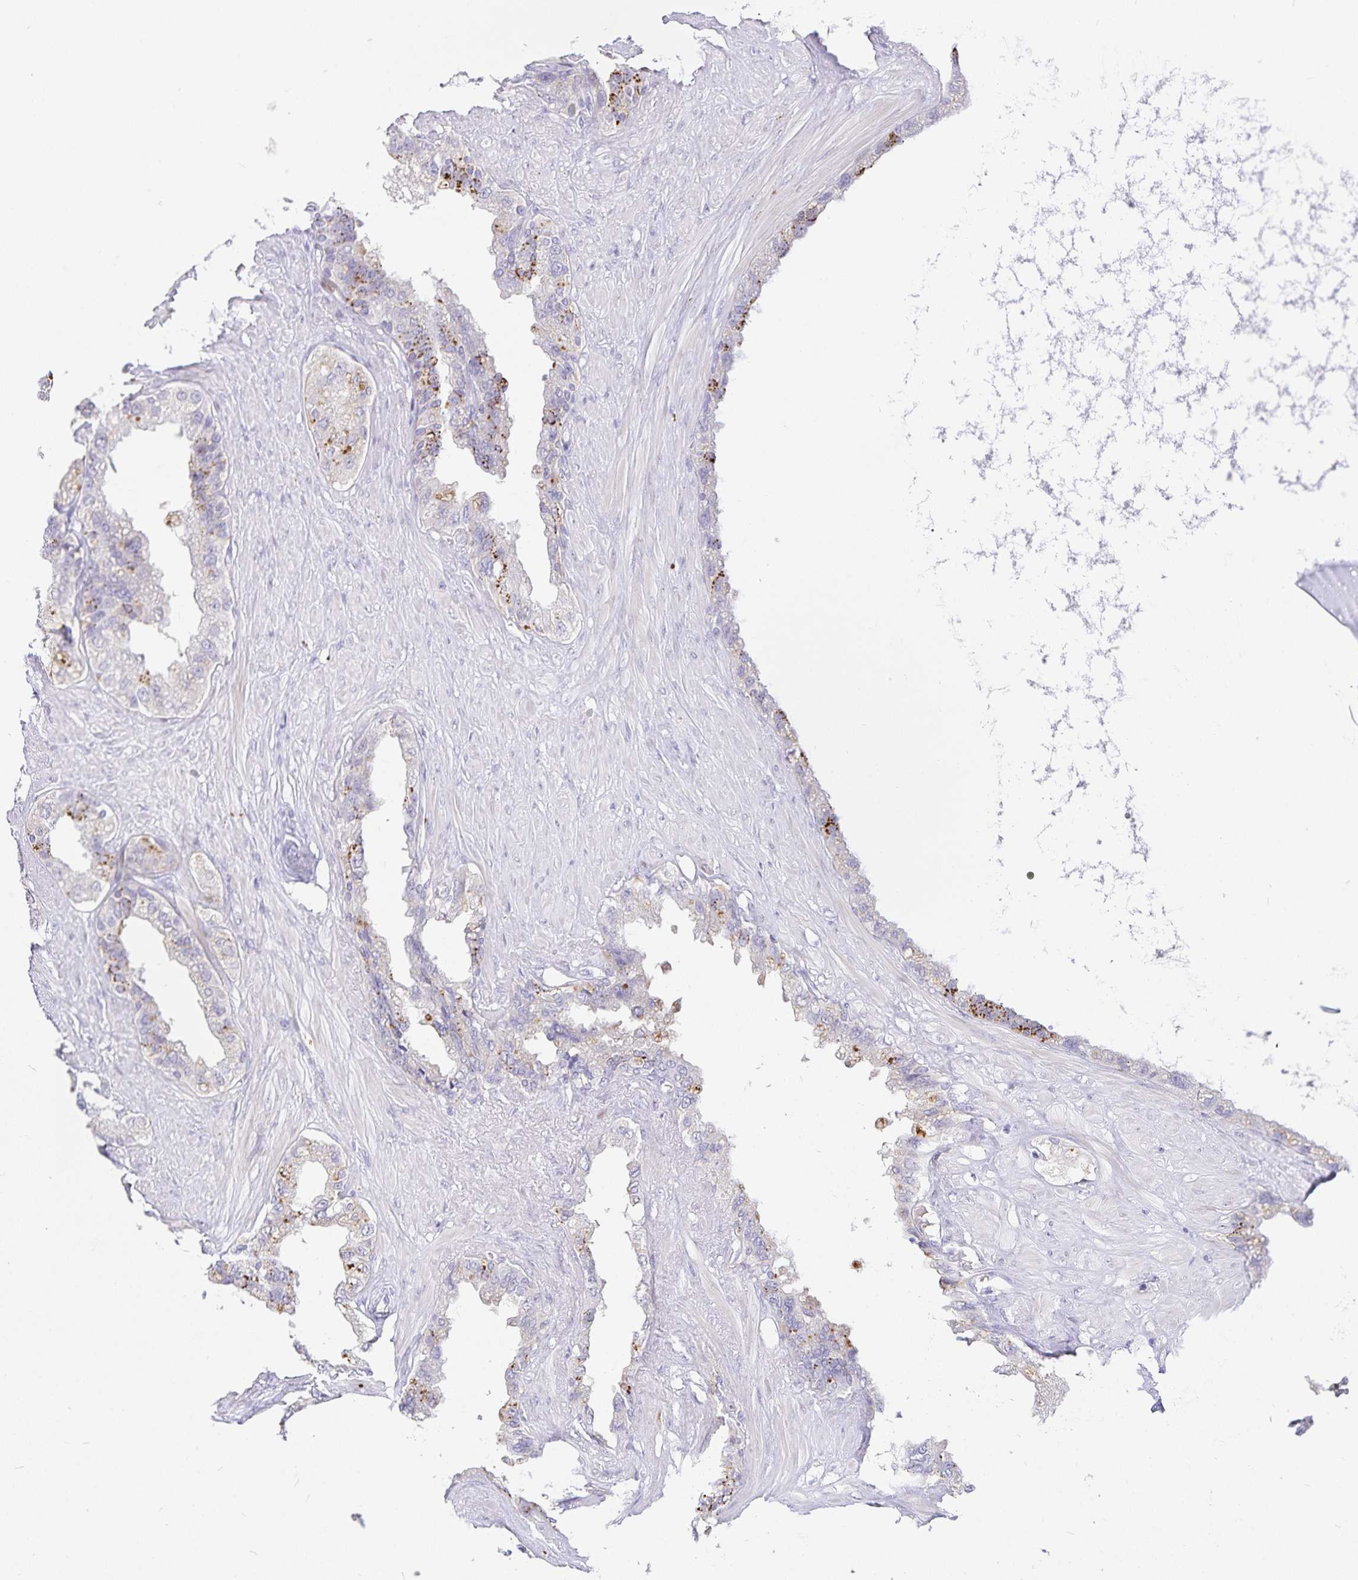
{"staining": {"intensity": "moderate", "quantity": "<25%", "location": "cytoplasmic/membranous"}, "tissue": "seminal vesicle", "cell_type": "Glandular cells", "image_type": "normal", "snomed": [{"axis": "morphology", "description": "Normal tissue, NOS"}, {"axis": "topography", "description": "Seminal veicle"}, {"axis": "topography", "description": "Peripheral nerve tissue"}], "caption": "About <25% of glandular cells in normal seminal vesicle reveal moderate cytoplasmic/membranous protein positivity as visualized by brown immunohistochemical staining.", "gene": "KBTBD13", "patient": {"sex": "male", "age": 76}}